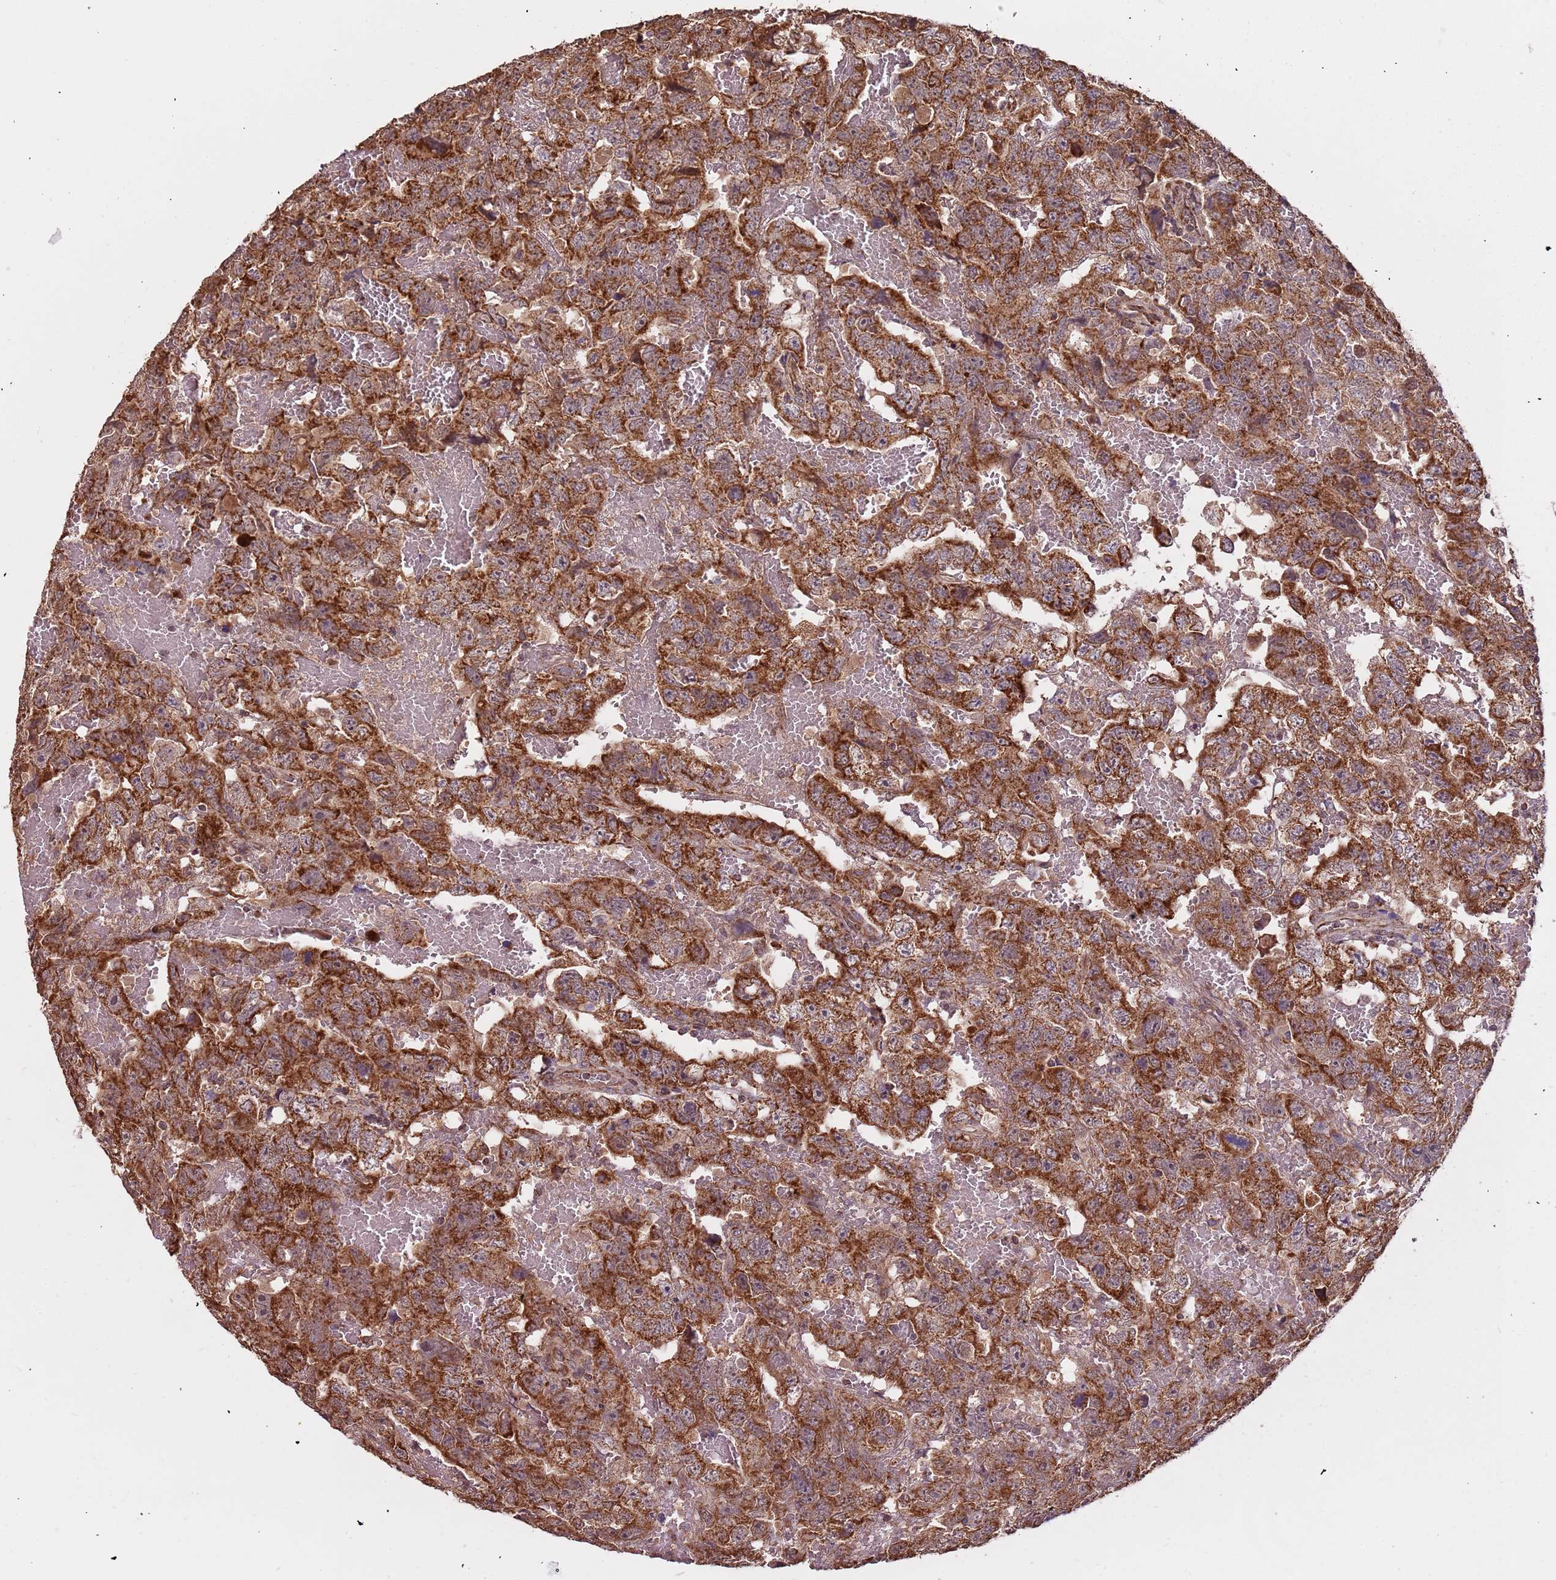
{"staining": {"intensity": "strong", "quantity": ">75%", "location": "cytoplasmic/membranous"}, "tissue": "testis cancer", "cell_type": "Tumor cells", "image_type": "cancer", "snomed": [{"axis": "morphology", "description": "Carcinoma, Embryonal, NOS"}, {"axis": "topography", "description": "Testis"}], "caption": "This image exhibits immunohistochemistry staining of testis embryonal carcinoma, with high strong cytoplasmic/membranous expression in about >75% of tumor cells.", "gene": "IL17RD", "patient": {"sex": "male", "age": 45}}